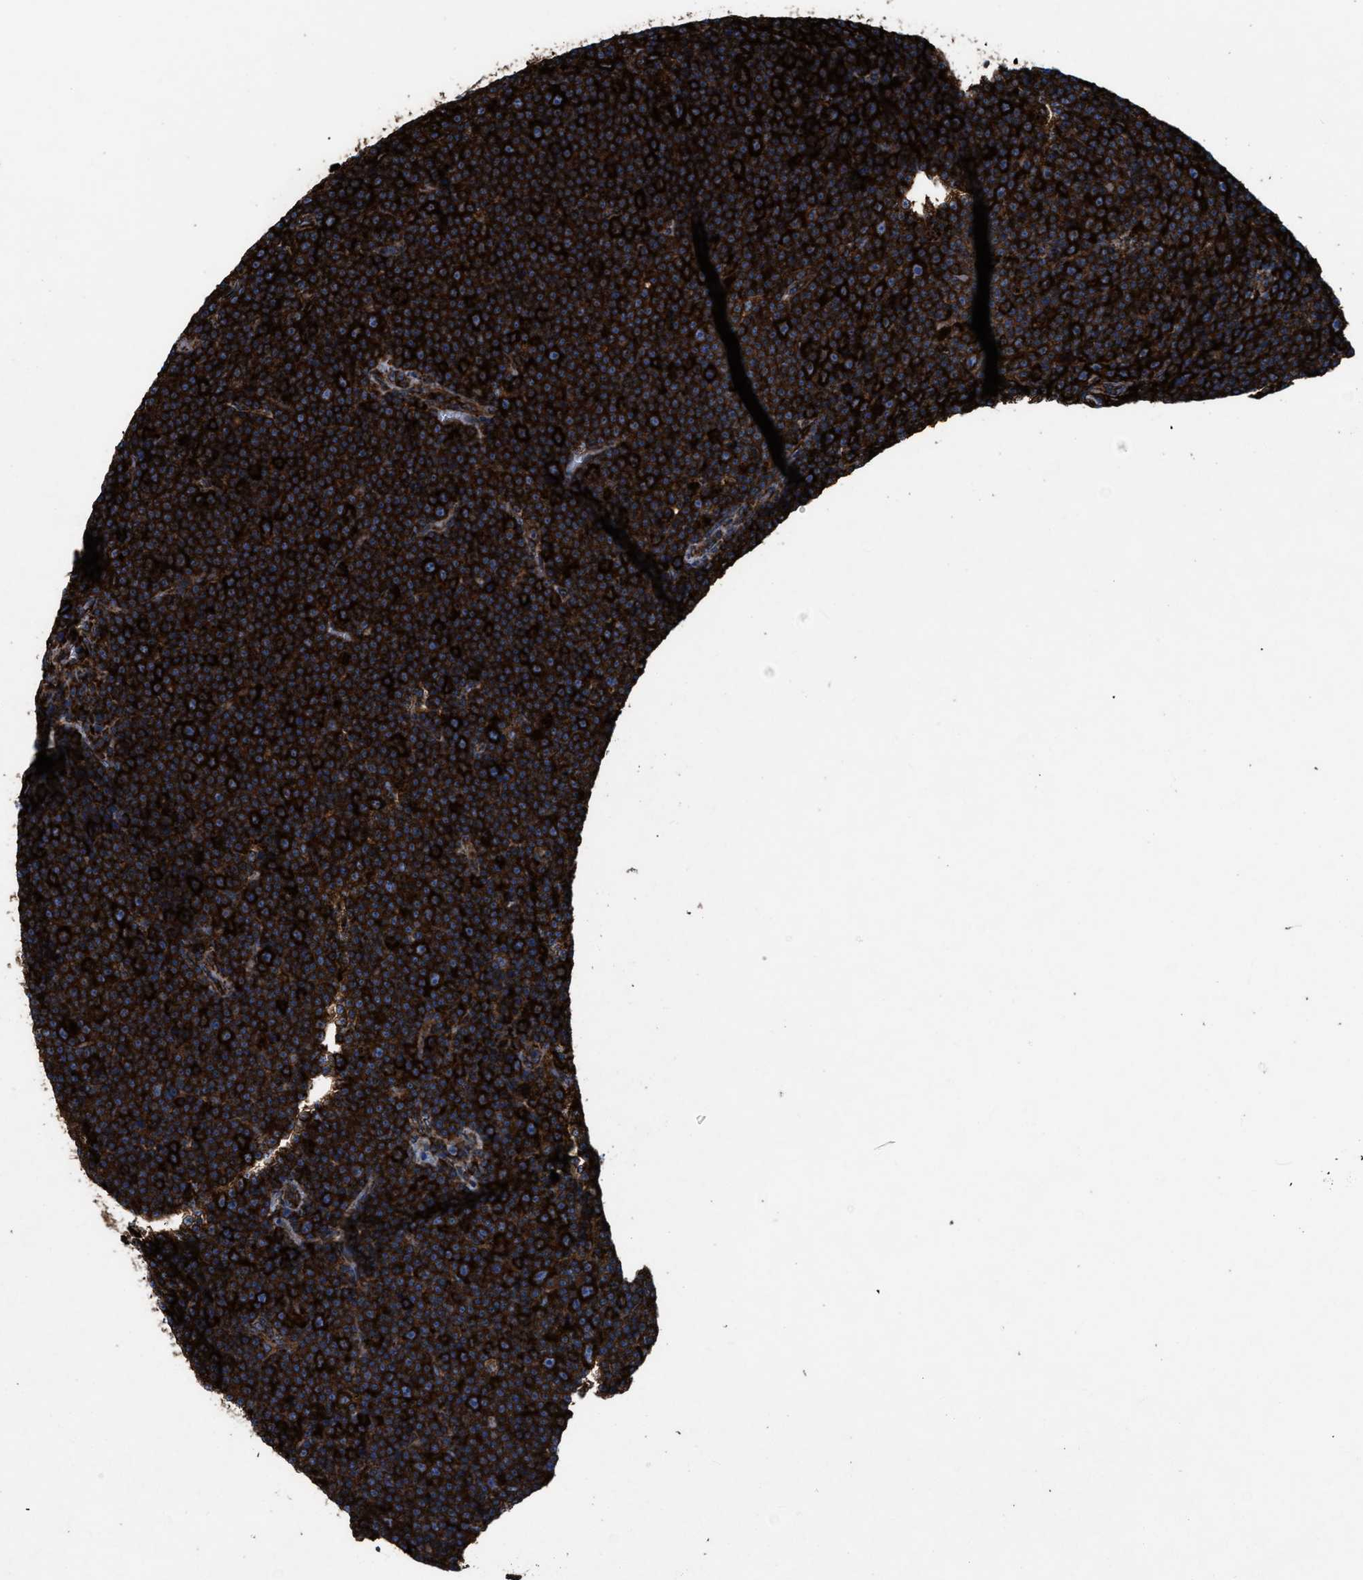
{"staining": {"intensity": "strong", "quantity": ">75%", "location": "cytoplasmic/membranous"}, "tissue": "lymphoma", "cell_type": "Tumor cells", "image_type": "cancer", "snomed": [{"axis": "morphology", "description": "Malignant lymphoma, non-Hodgkin's type, Low grade"}, {"axis": "topography", "description": "Lymph node"}], "caption": "Strong cytoplasmic/membranous staining is present in about >75% of tumor cells in malignant lymphoma, non-Hodgkin's type (low-grade).", "gene": "CAPRIN1", "patient": {"sex": "female", "age": 67}}